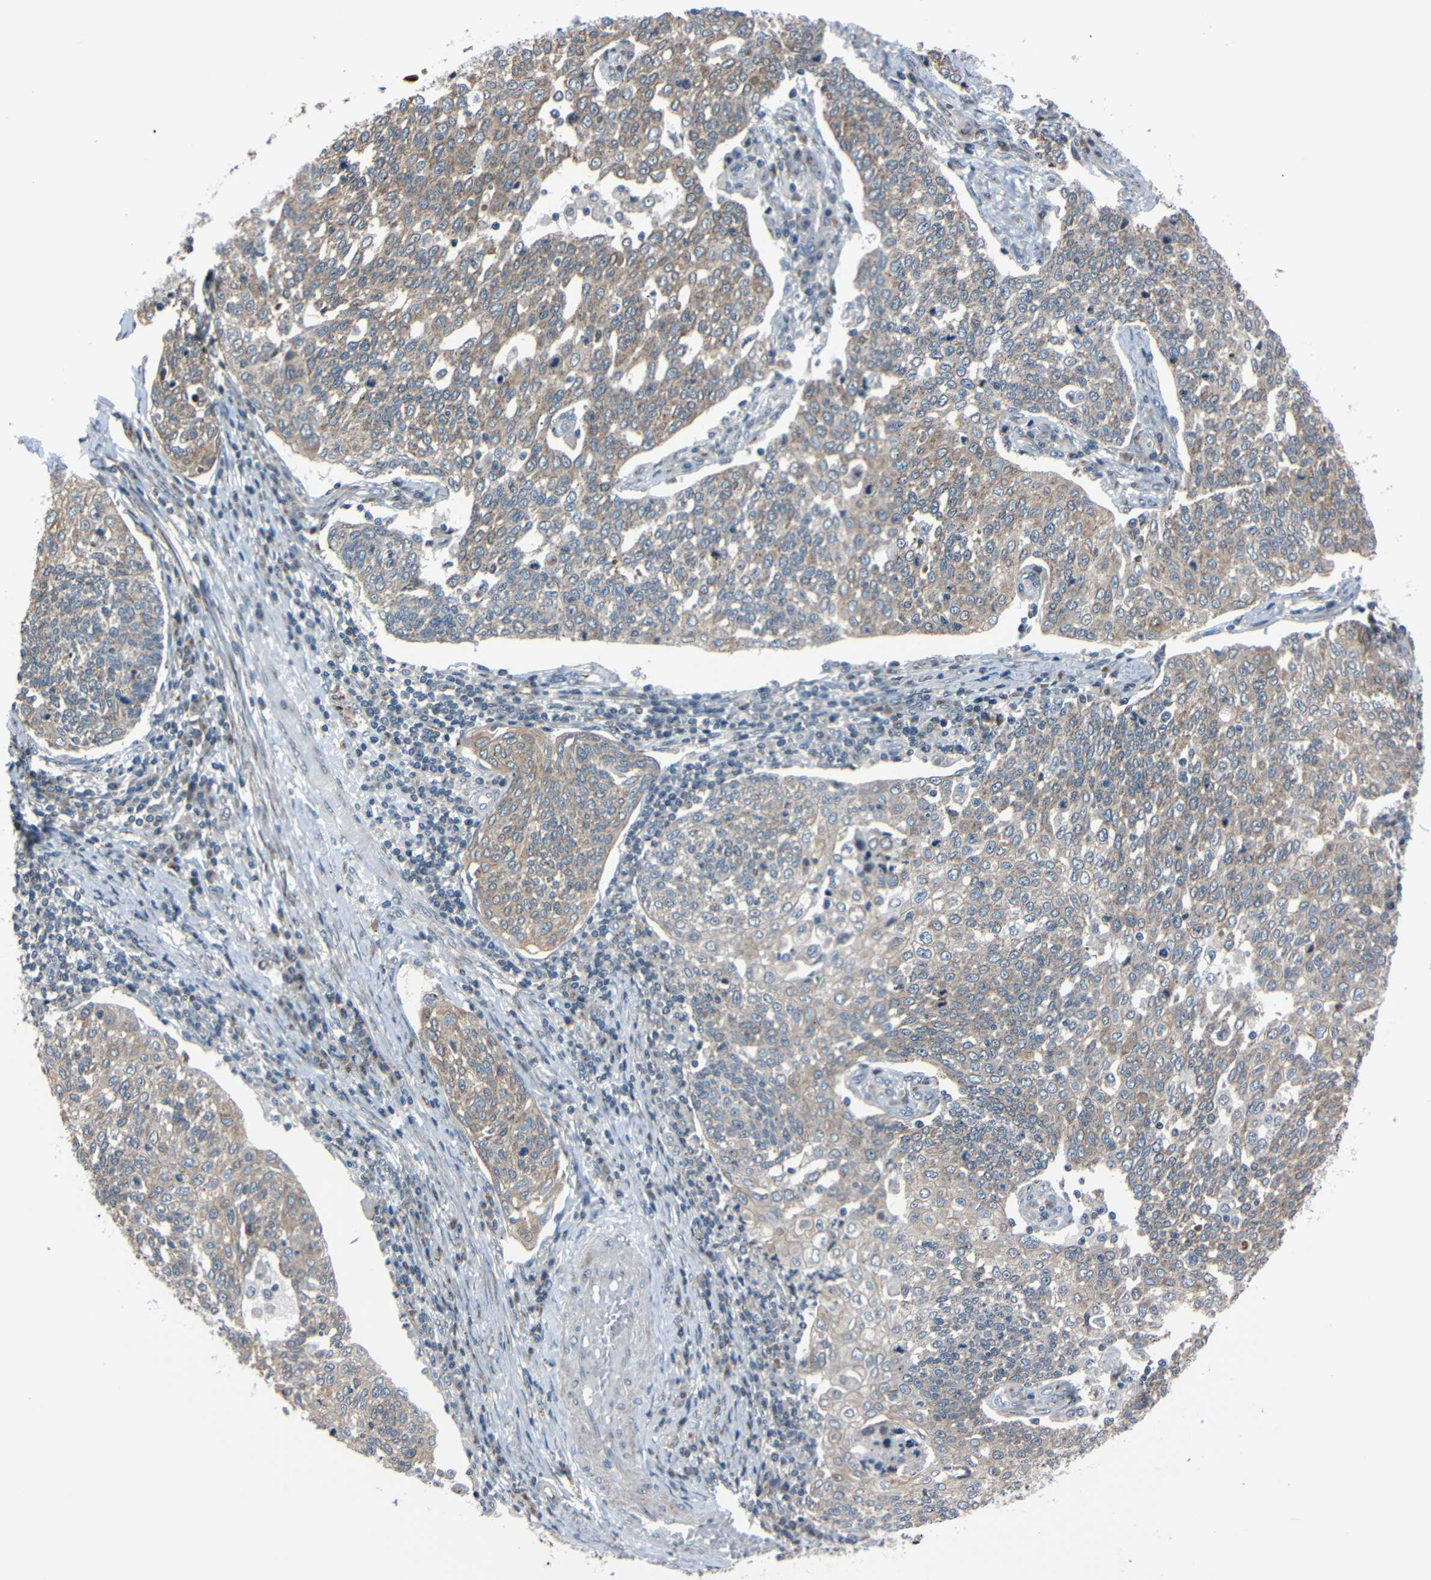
{"staining": {"intensity": "weak", "quantity": ">75%", "location": "cytoplasmic/membranous"}, "tissue": "cervical cancer", "cell_type": "Tumor cells", "image_type": "cancer", "snomed": [{"axis": "morphology", "description": "Squamous cell carcinoma, NOS"}, {"axis": "topography", "description": "Cervix"}], "caption": "Protein positivity by immunohistochemistry (IHC) exhibits weak cytoplasmic/membranous staining in approximately >75% of tumor cells in cervical cancer.", "gene": "AKAP9", "patient": {"sex": "female", "age": 34}}